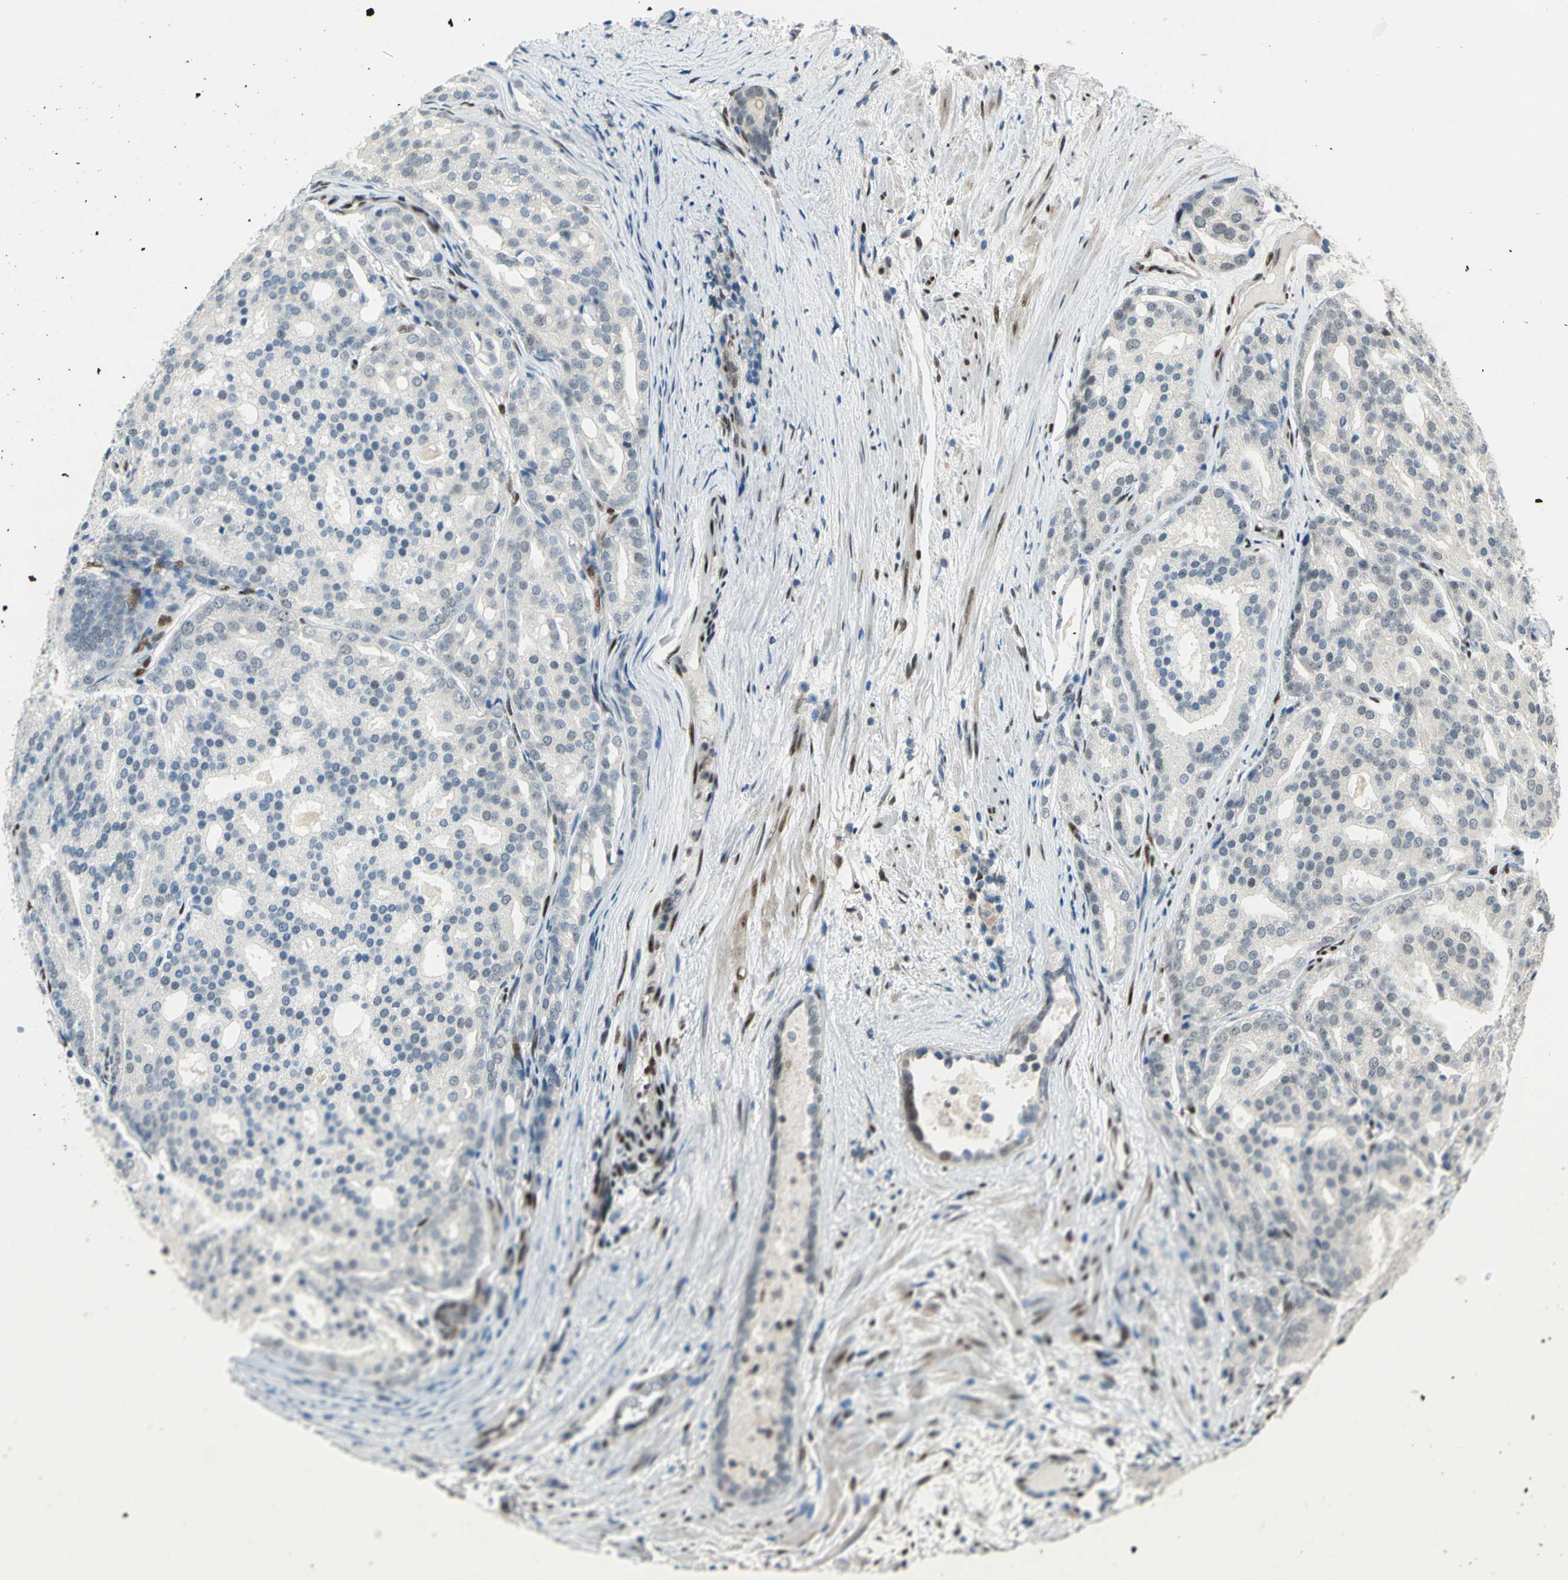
{"staining": {"intensity": "negative", "quantity": "none", "location": "none"}, "tissue": "prostate cancer", "cell_type": "Tumor cells", "image_type": "cancer", "snomed": [{"axis": "morphology", "description": "Adenocarcinoma, High grade"}, {"axis": "topography", "description": "Prostate"}], "caption": "DAB immunohistochemical staining of high-grade adenocarcinoma (prostate) reveals no significant staining in tumor cells. (Brightfield microscopy of DAB immunohistochemistry at high magnification).", "gene": "RBFOX2", "patient": {"sex": "male", "age": 64}}